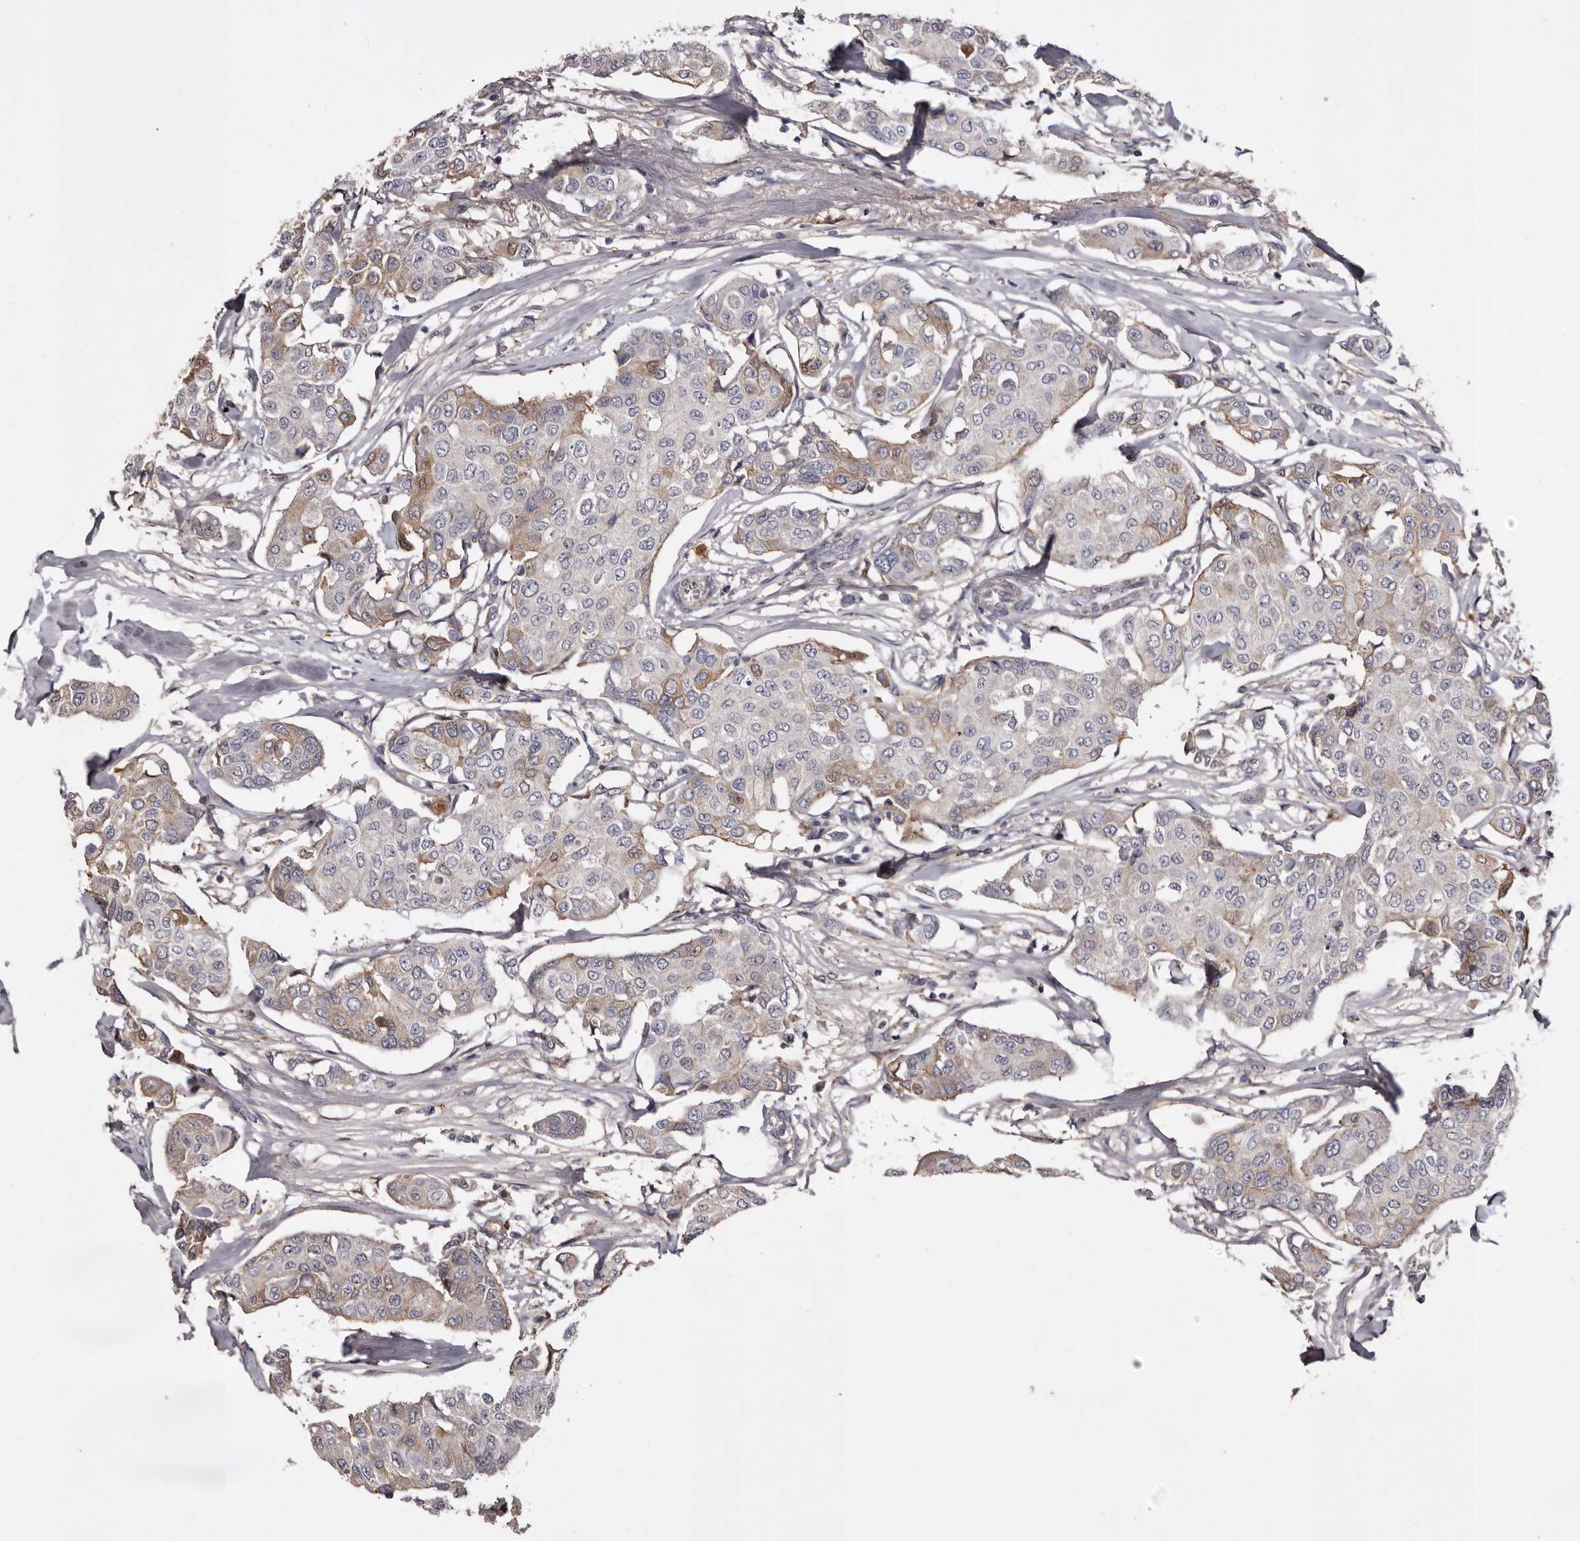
{"staining": {"intensity": "moderate", "quantity": "<25%", "location": "cytoplasmic/membranous"}, "tissue": "breast cancer", "cell_type": "Tumor cells", "image_type": "cancer", "snomed": [{"axis": "morphology", "description": "Duct carcinoma"}, {"axis": "topography", "description": "Breast"}], "caption": "A photomicrograph showing moderate cytoplasmic/membranous positivity in about <25% of tumor cells in intraductal carcinoma (breast), as visualized by brown immunohistochemical staining.", "gene": "CYP1B1", "patient": {"sex": "female", "age": 80}}